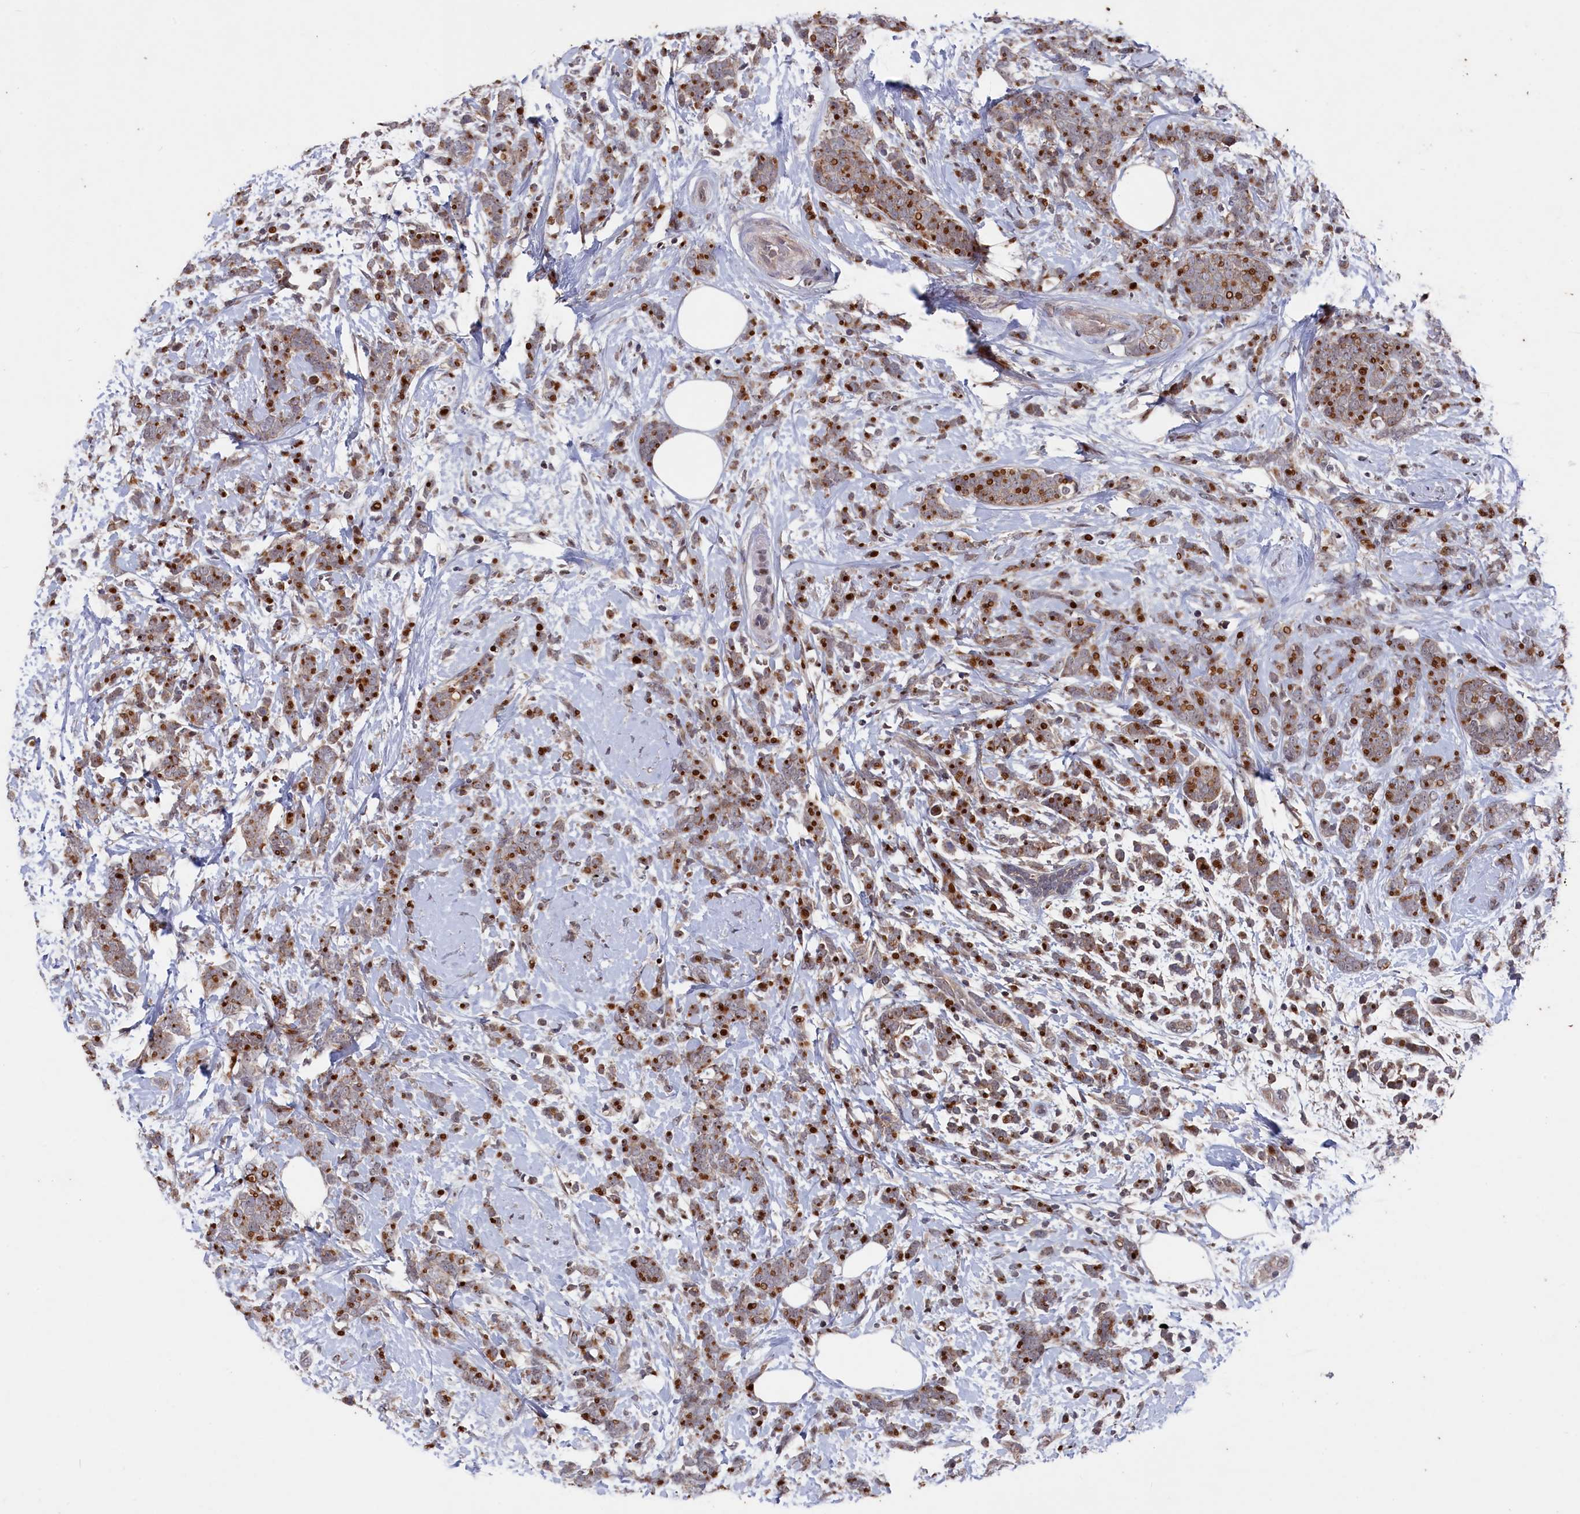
{"staining": {"intensity": "strong", "quantity": ">75%", "location": "cytoplasmic/membranous"}, "tissue": "breast cancer", "cell_type": "Tumor cells", "image_type": "cancer", "snomed": [{"axis": "morphology", "description": "Lobular carcinoma"}, {"axis": "topography", "description": "Breast"}], "caption": "The image shows immunohistochemical staining of breast cancer. There is strong cytoplasmic/membranous positivity is seen in approximately >75% of tumor cells. Using DAB (3,3'-diaminobenzidine) (brown) and hematoxylin (blue) stains, captured at high magnification using brightfield microscopy.", "gene": "TMC5", "patient": {"sex": "female", "age": 58}}